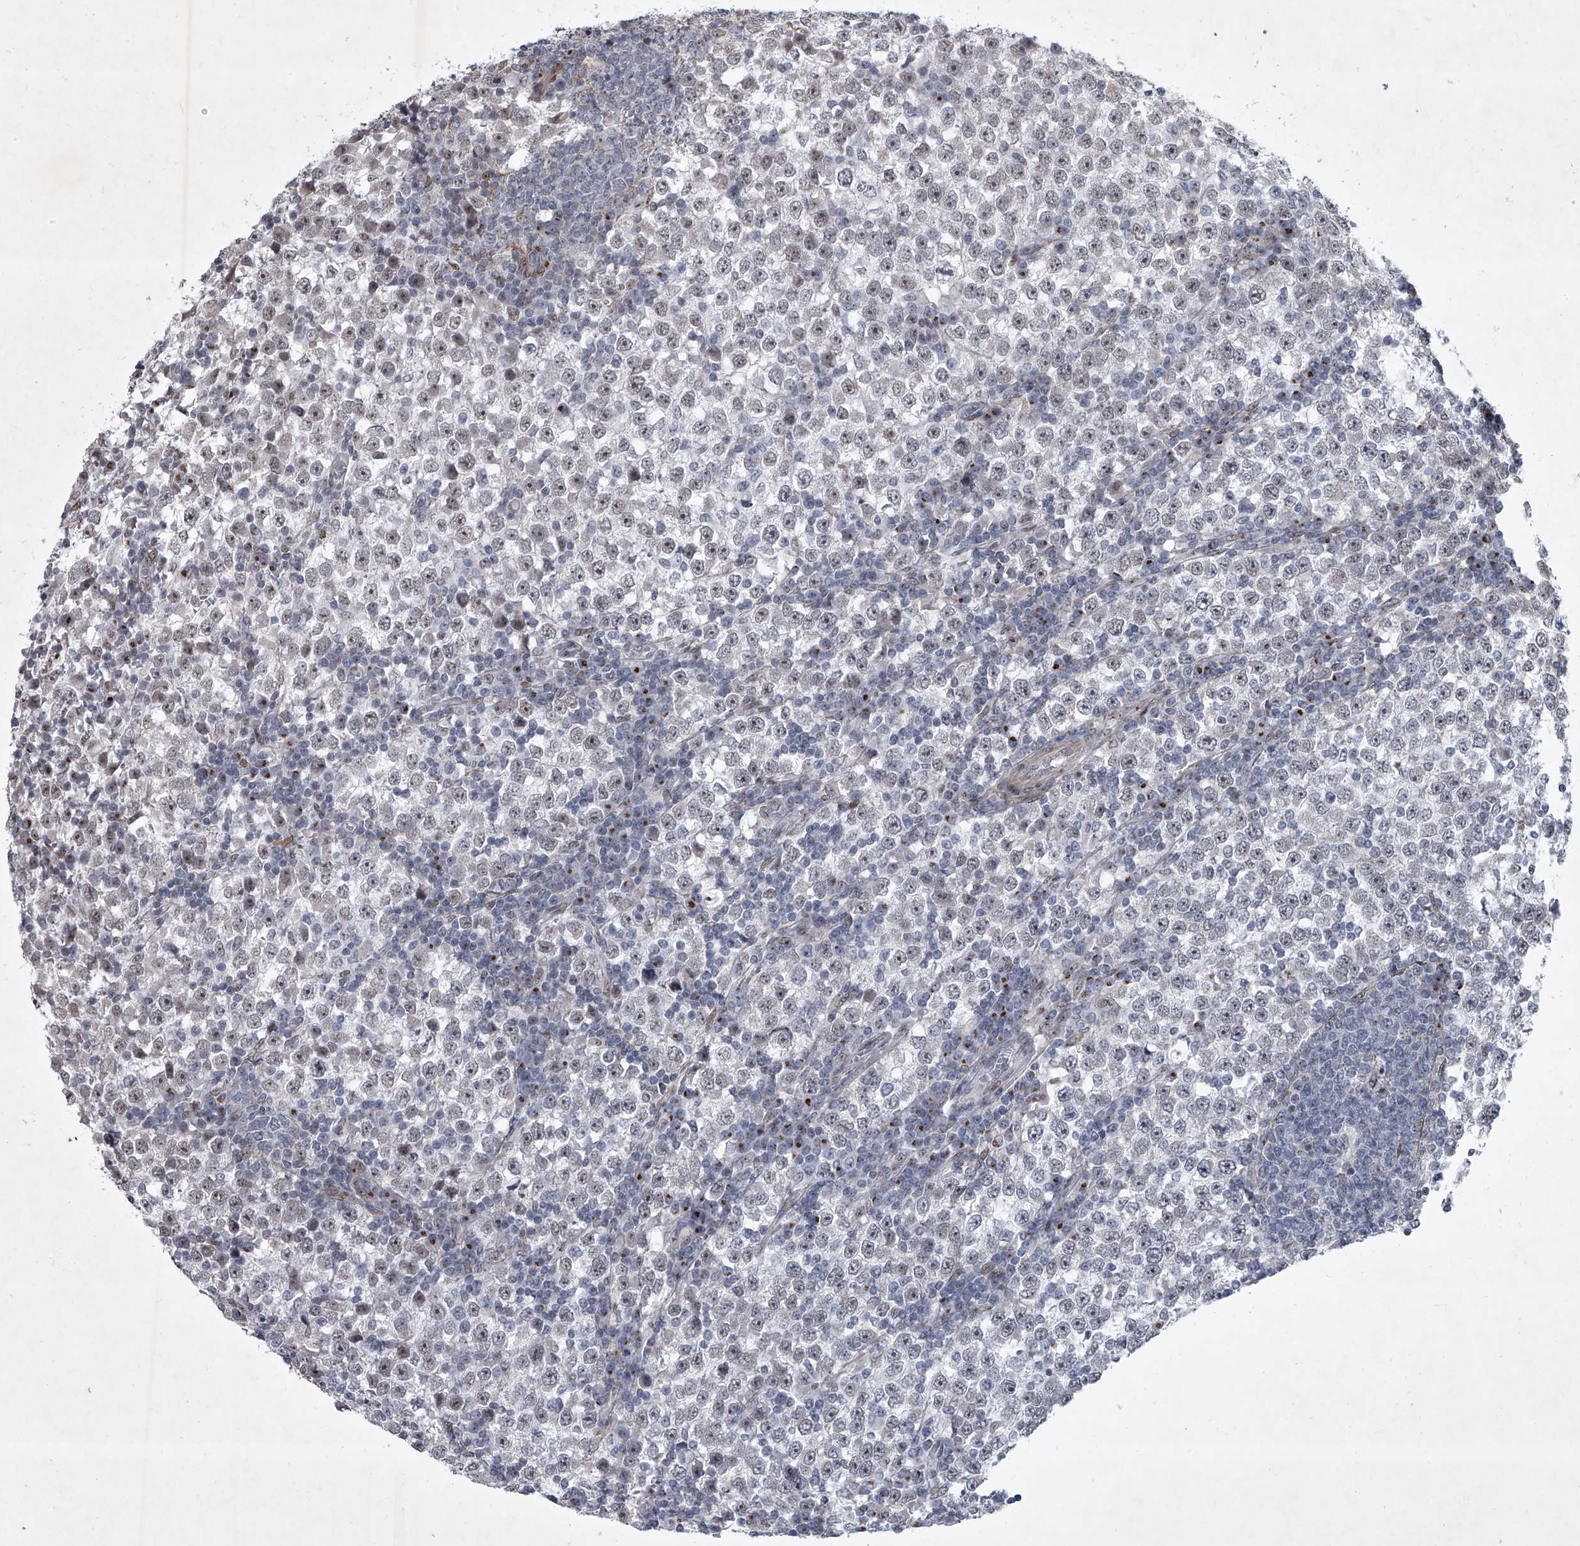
{"staining": {"intensity": "negative", "quantity": "none", "location": "none"}, "tissue": "testis cancer", "cell_type": "Tumor cells", "image_type": "cancer", "snomed": [{"axis": "morphology", "description": "Seminoma, NOS"}, {"axis": "topography", "description": "Testis"}], "caption": "High power microscopy image of an IHC image of seminoma (testis), revealing no significant expression in tumor cells.", "gene": "MLLT1", "patient": {"sex": "male", "age": 65}}